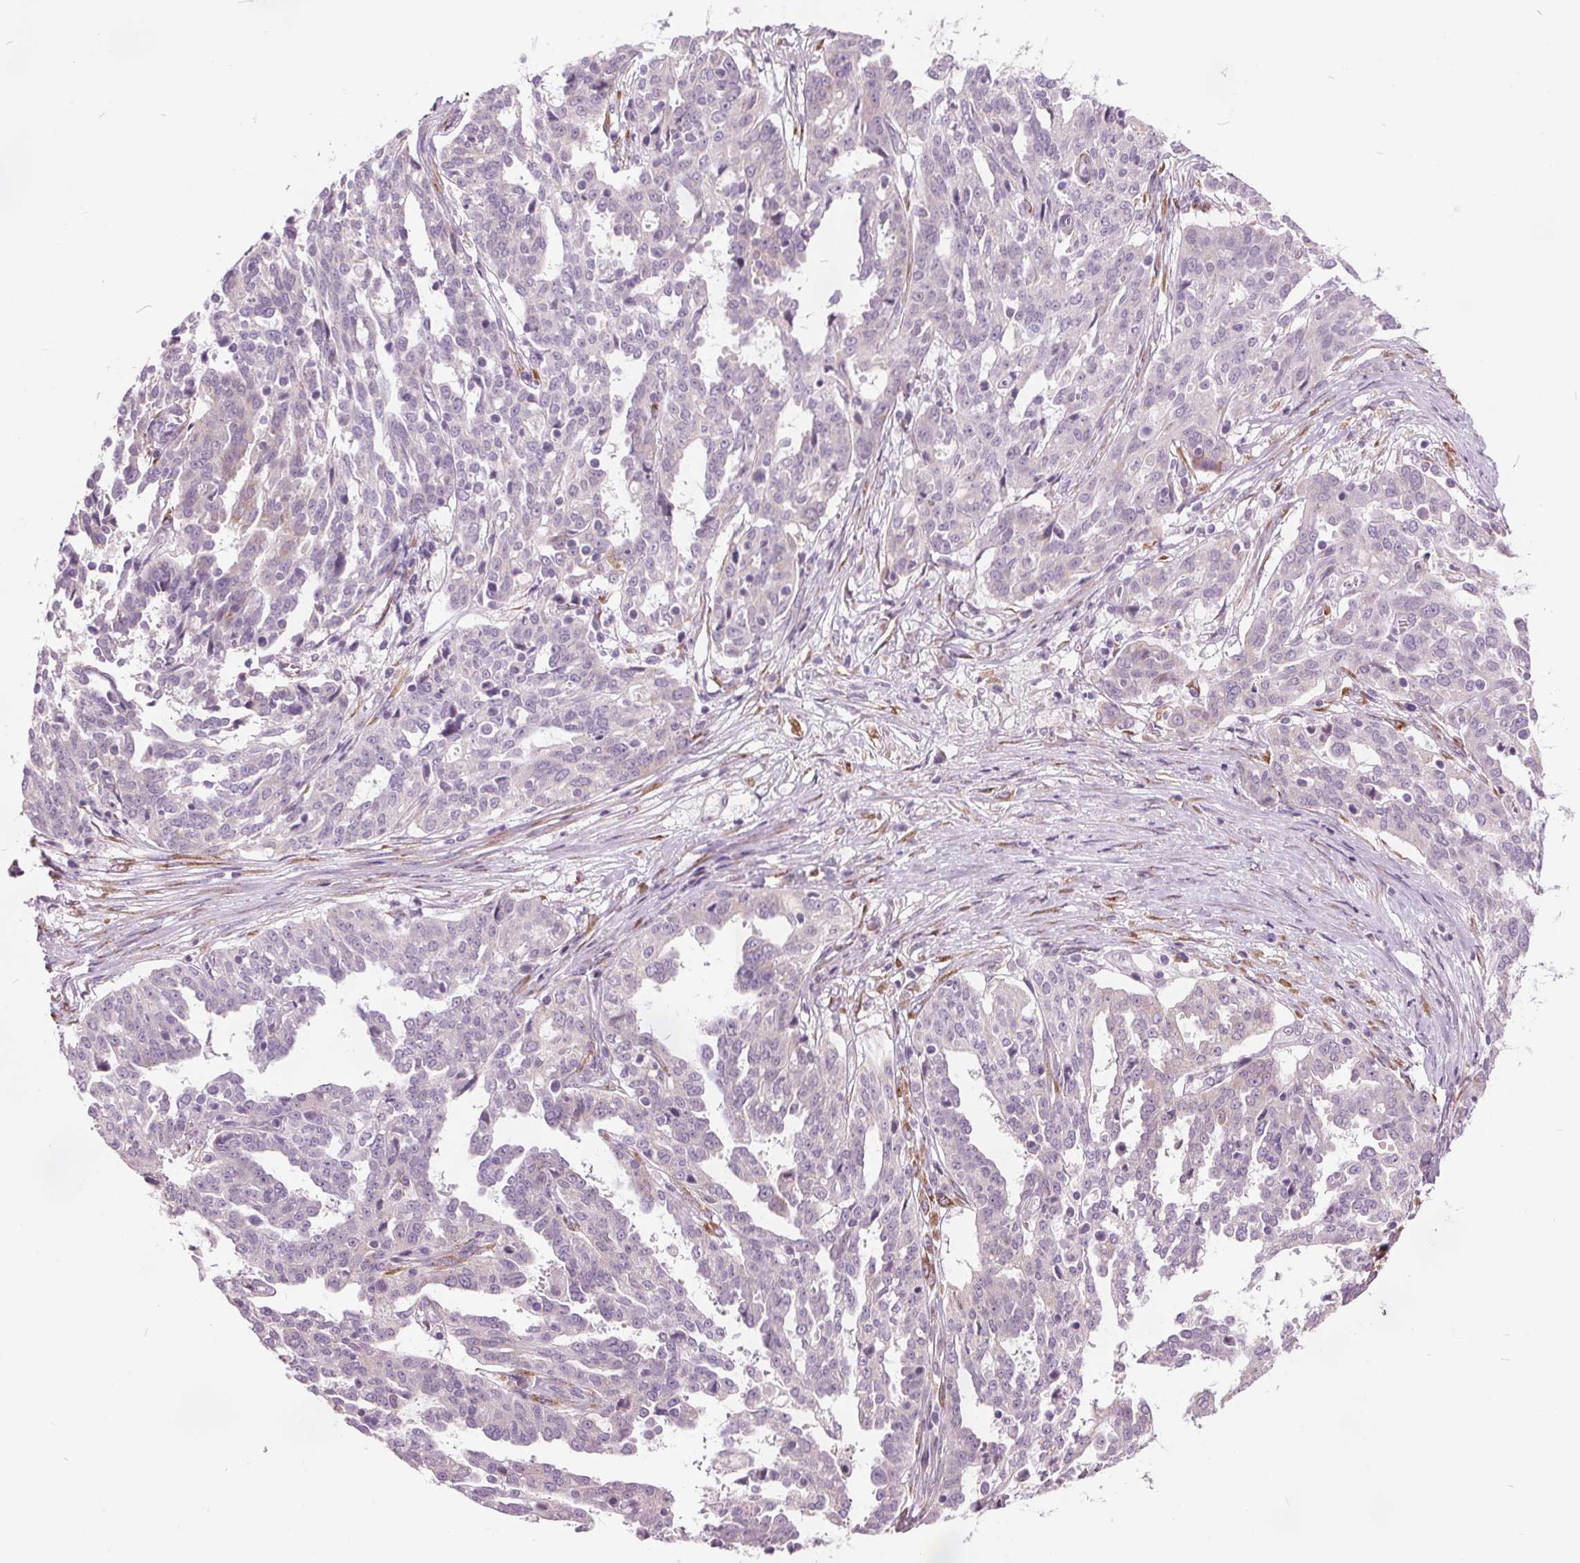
{"staining": {"intensity": "negative", "quantity": "none", "location": "none"}, "tissue": "ovarian cancer", "cell_type": "Tumor cells", "image_type": "cancer", "snomed": [{"axis": "morphology", "description": "Cystadenocarcinoma, serous, NOS"}, {"axis": "topography", "description": "Ovary"}], "caption": "Immunohistochemistry (IHC) image of human ovarian serous cystadenocarcinoma stained for a protein (brown), which reveals no positivity in tumor cells.", "gene": "ACOX2", "patient": {"sex": "female", "age": 67}}